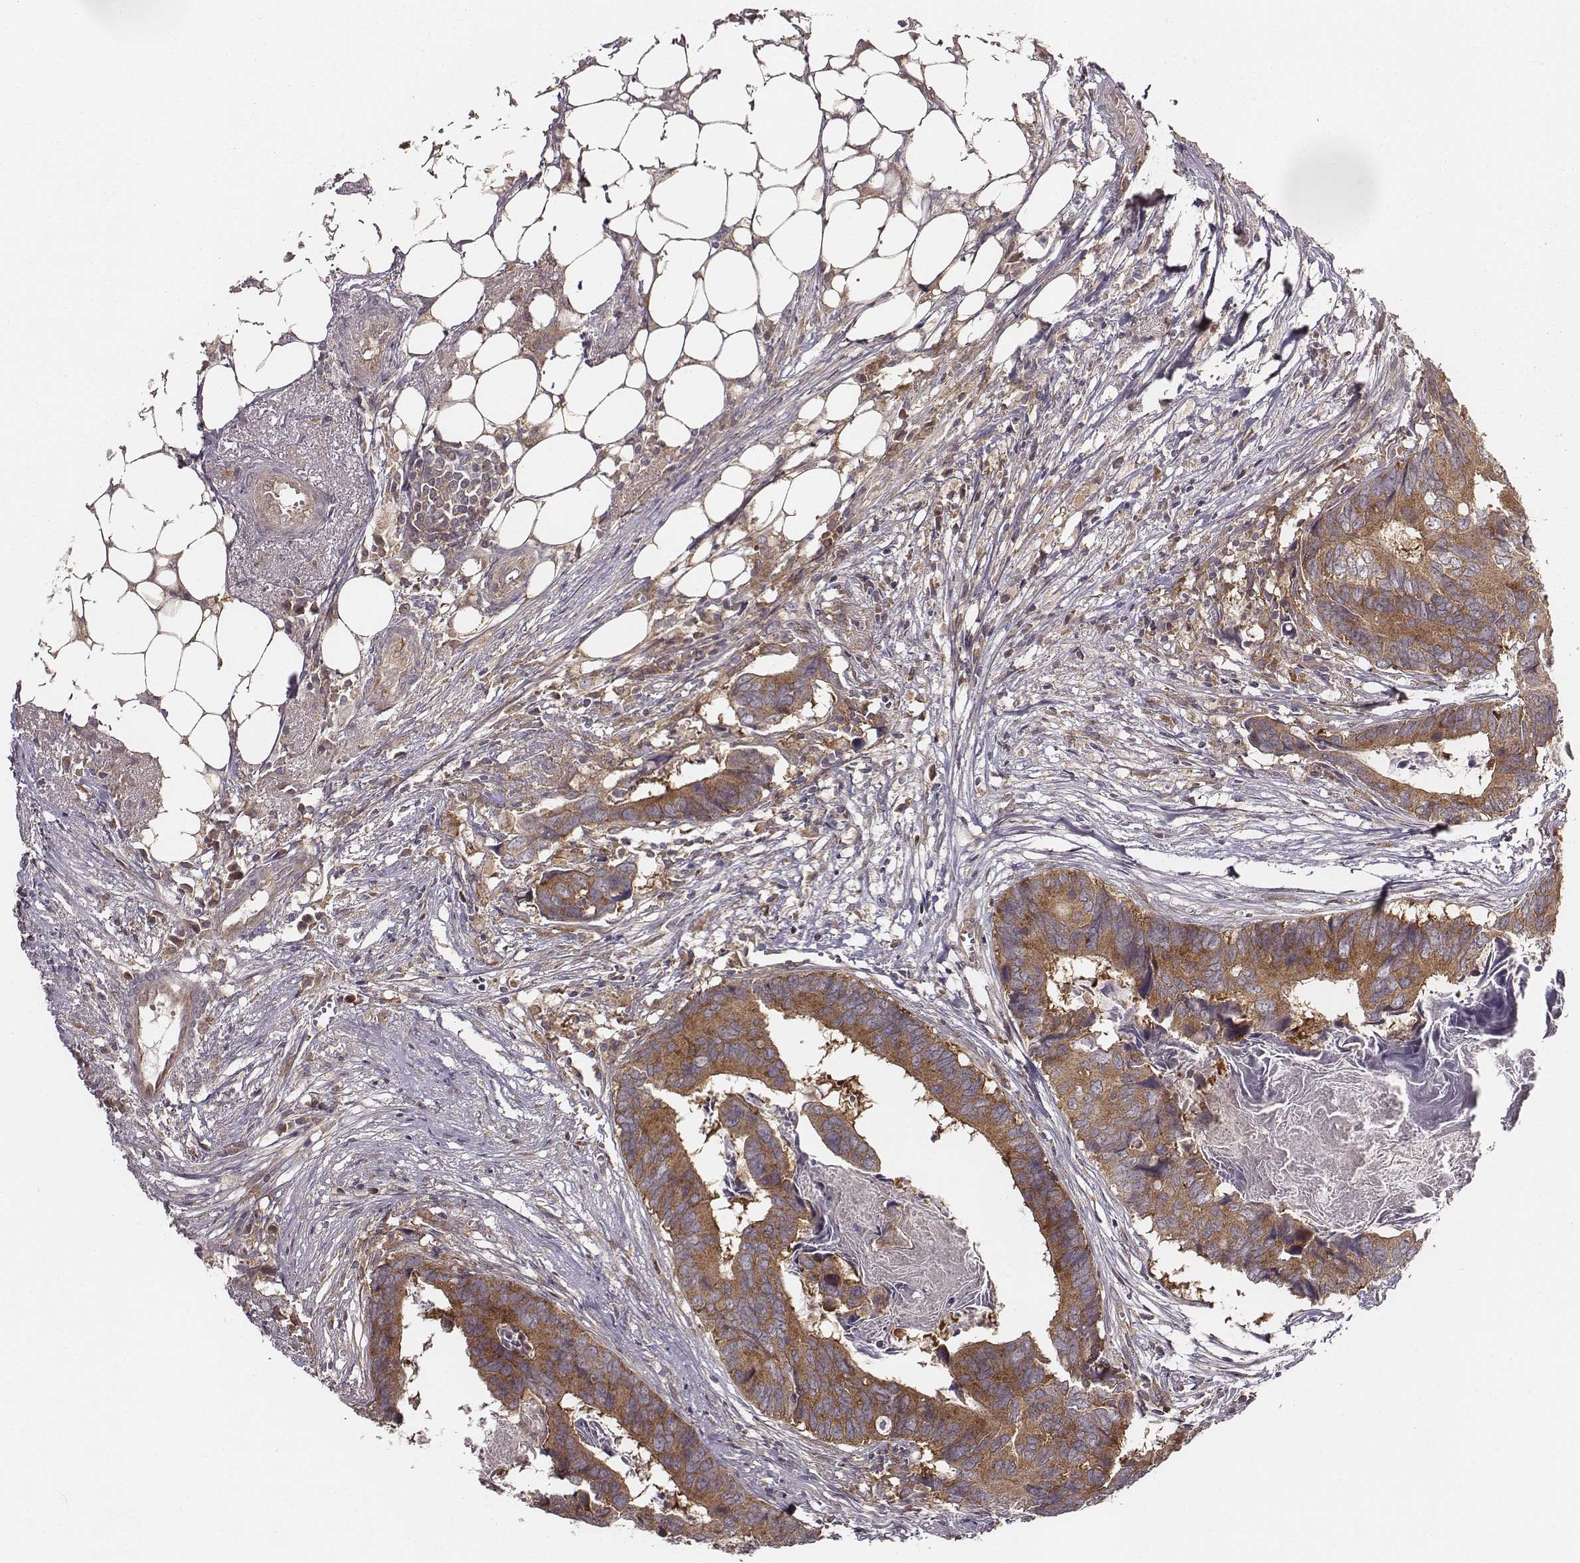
{"staining": {"intensity": "moderate", "quantity": ">75%", "location": "cytoplasmic/membranous"}, "tissue": "colorectal cancer", "cell_type": "Tumor cells", "image_type": "cancer", "snomed": [{"axis": "morphology", "description": "Adenocarcinoma, NOS"}, {"axis": "topography", "description": "Colon"}], "caption": "Brown immunohistochemical staining in human adenocarcinoma (colorectal) displays moderate cytoplasmic/membranous staining in about >75% of tumor cells.", "gene": "VPS26A", "patient": {"sex": "female", "age": 82}}